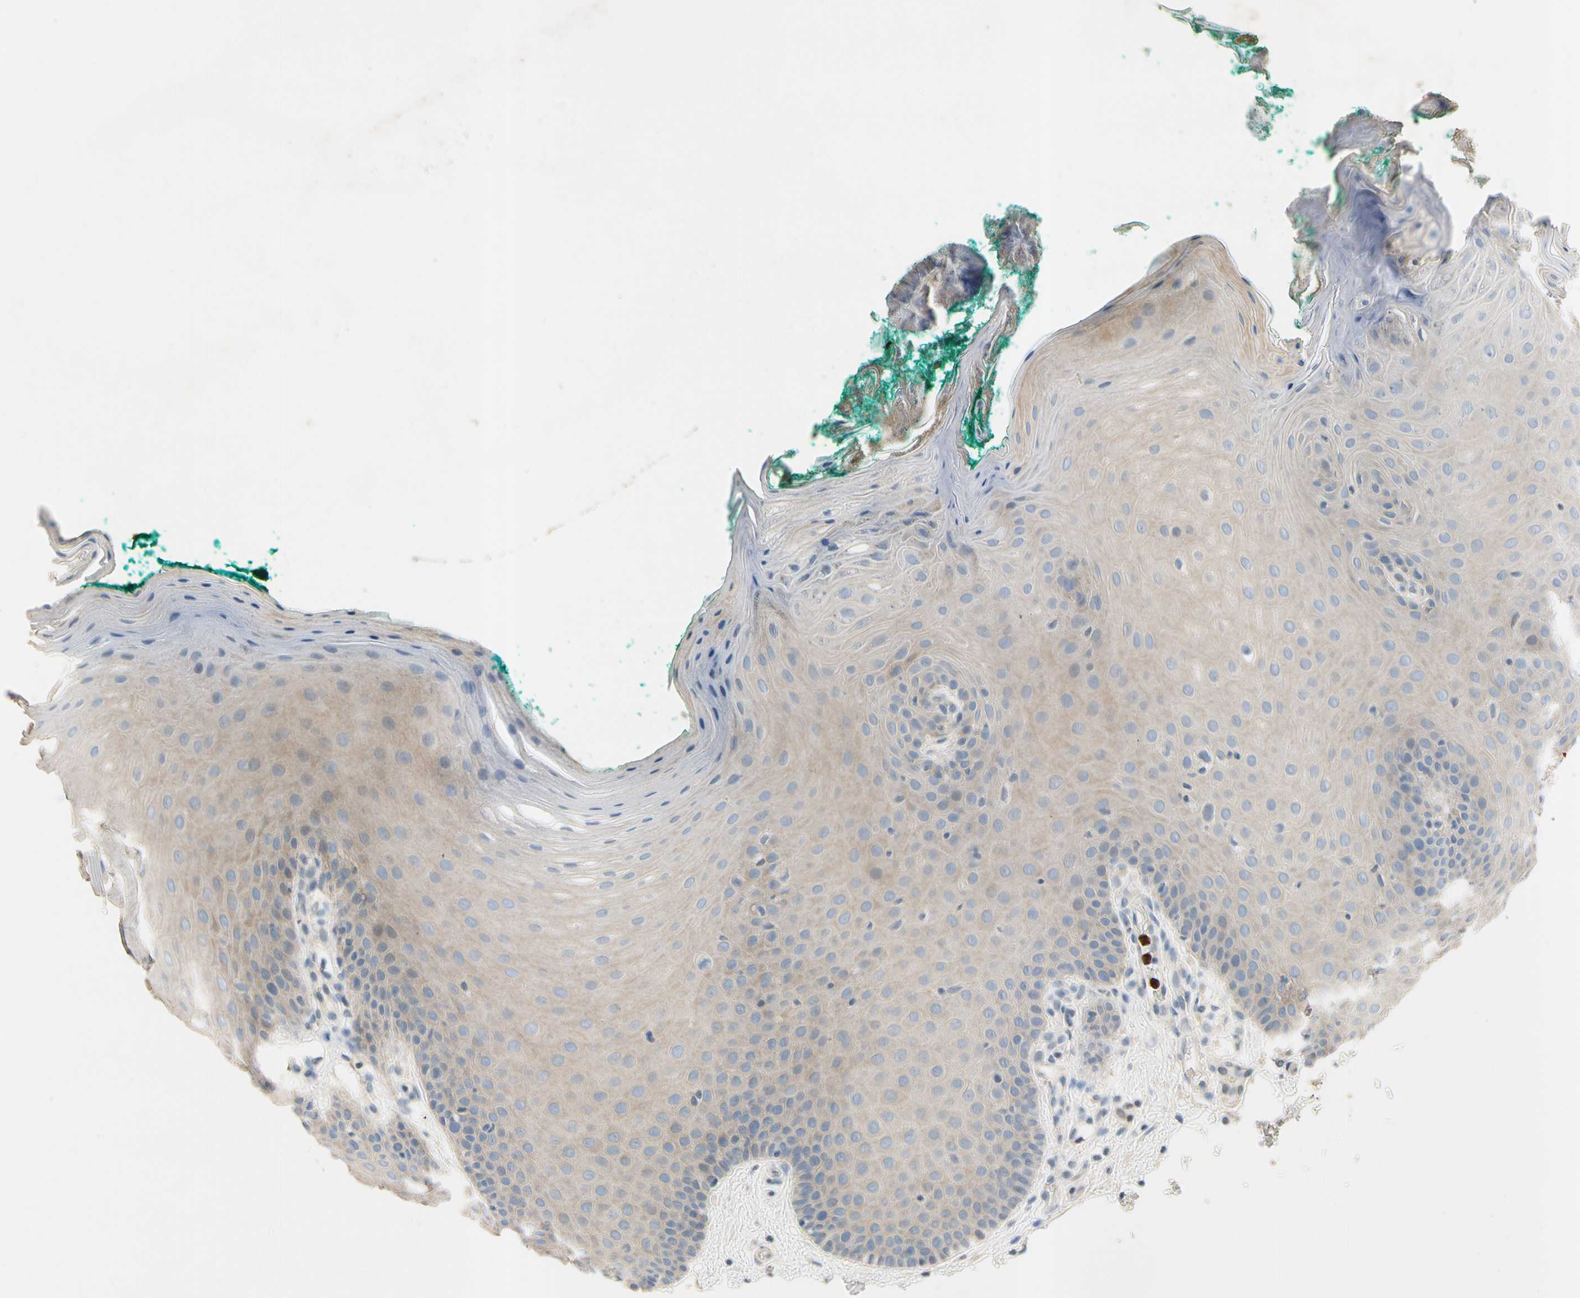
{"staining": {"intensity": "weak", "quantity": ">75%", "location": "cytoplasmic/membranous"}, "tissue": "oral mucosa", "cell_type": "Squamous epithelial cells", "image_type": "normal", "snomed": [{"axis": "morphology", "description": "Normal tissue, NOS"}, {"axis": "topography", "description": "Skeletal muscle"}, {"axis": "topography", "description": "Oral tissue"}], "caption": "Immunohistochemical staining of benign oral mucosa shows low levels of weak cytoplasmic/membranous staining in approximately >75% of squamous epithelial cells.", "gene": "SIGLEC5", "patient": {"sex": "male", "age": 58}}